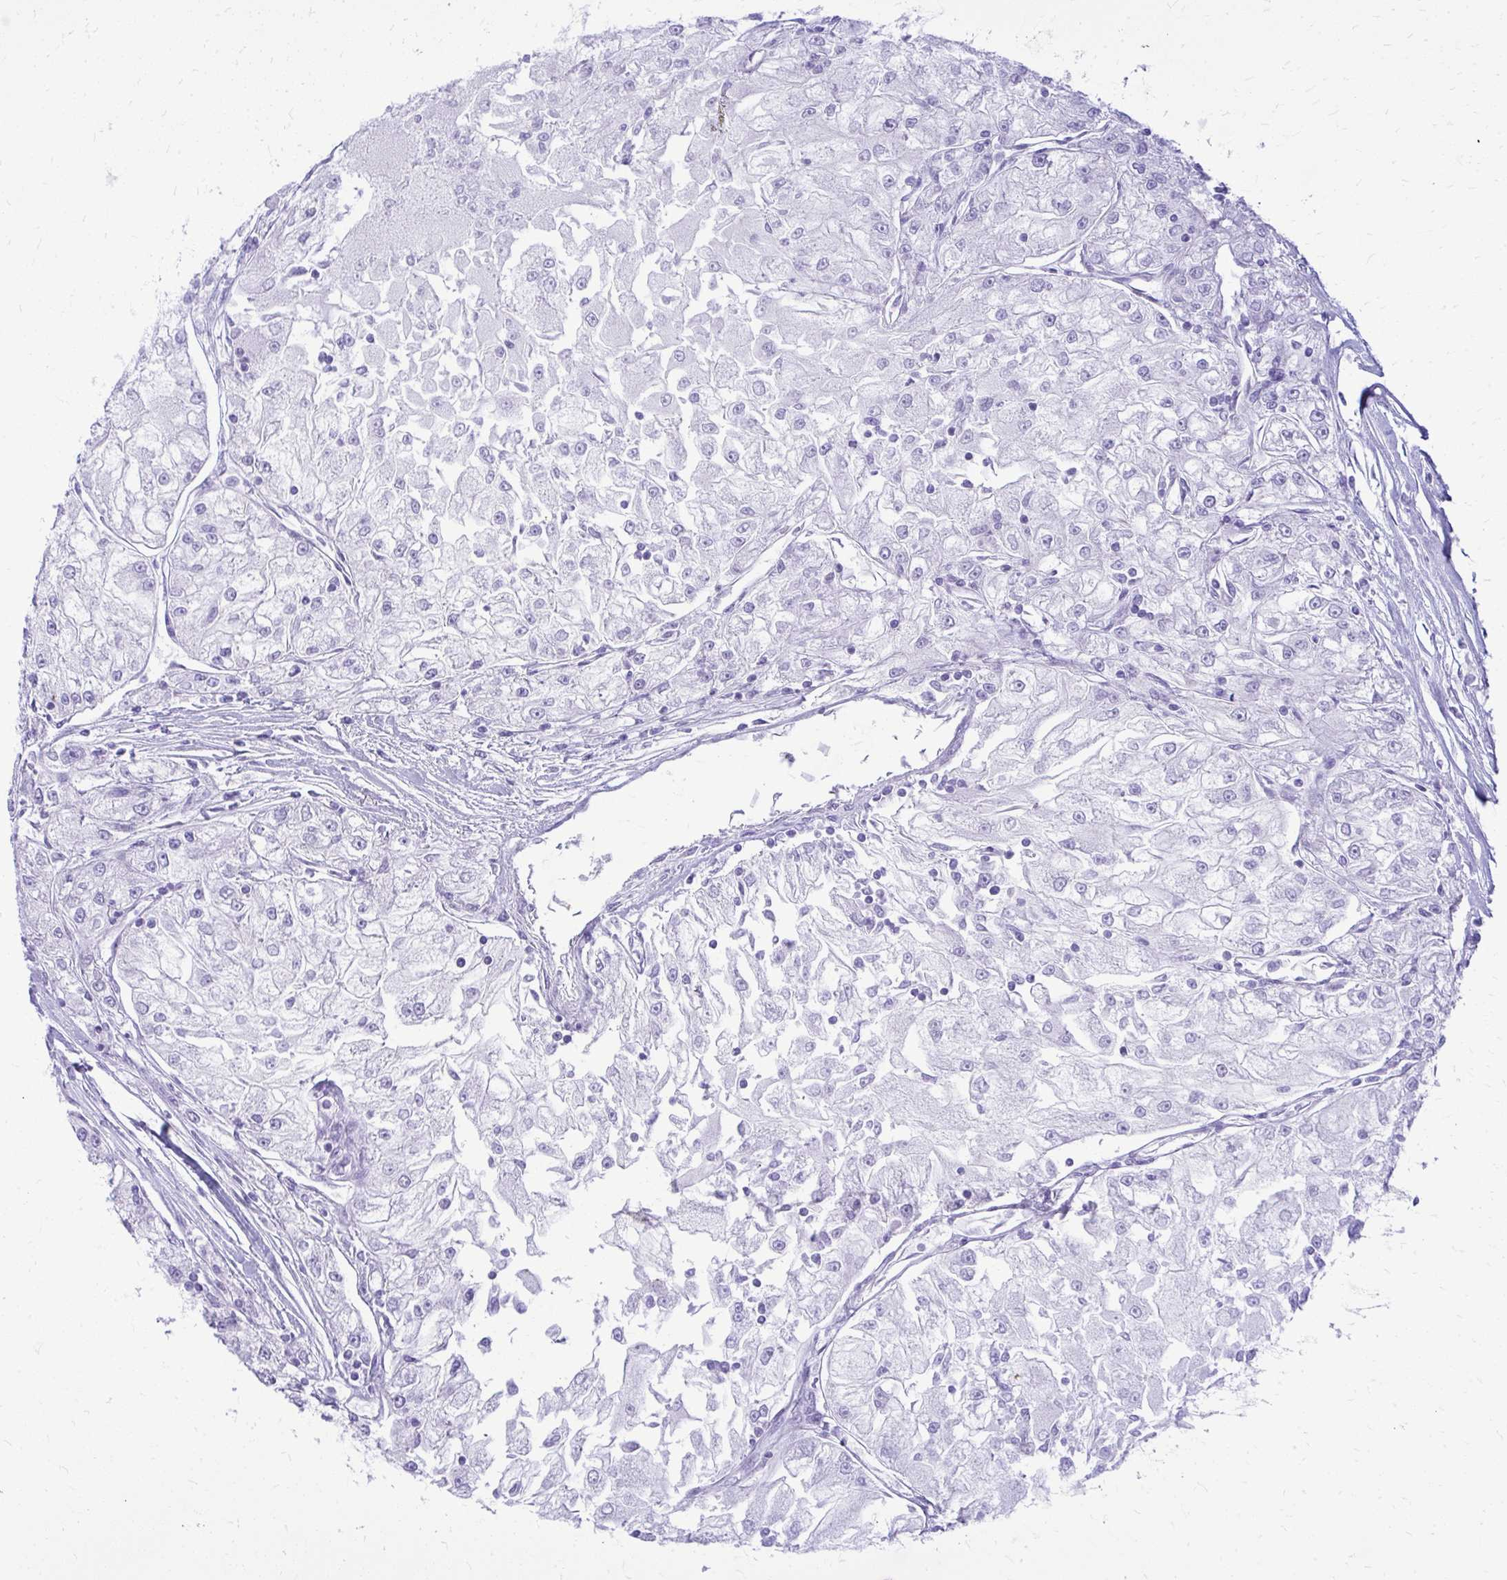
{"staining": {"intensity": "negative", "quantity": "none", "location": "none"}, "tissue": "renal cancer", "cell_type": "Tumor cells", "image_type": "cancer", "snomed": [{"axis": "morphology", "description": "Adenocarcinoma, NOS"}, {"axis": "topography", "description": "Kidney"}], "caption": "Immunohistochemical staining of renal adenocarcinoma exhibits no significant expression in tumor cells.", "gene": "RALYL", "patient": {"sex": "female", "age": 72}}